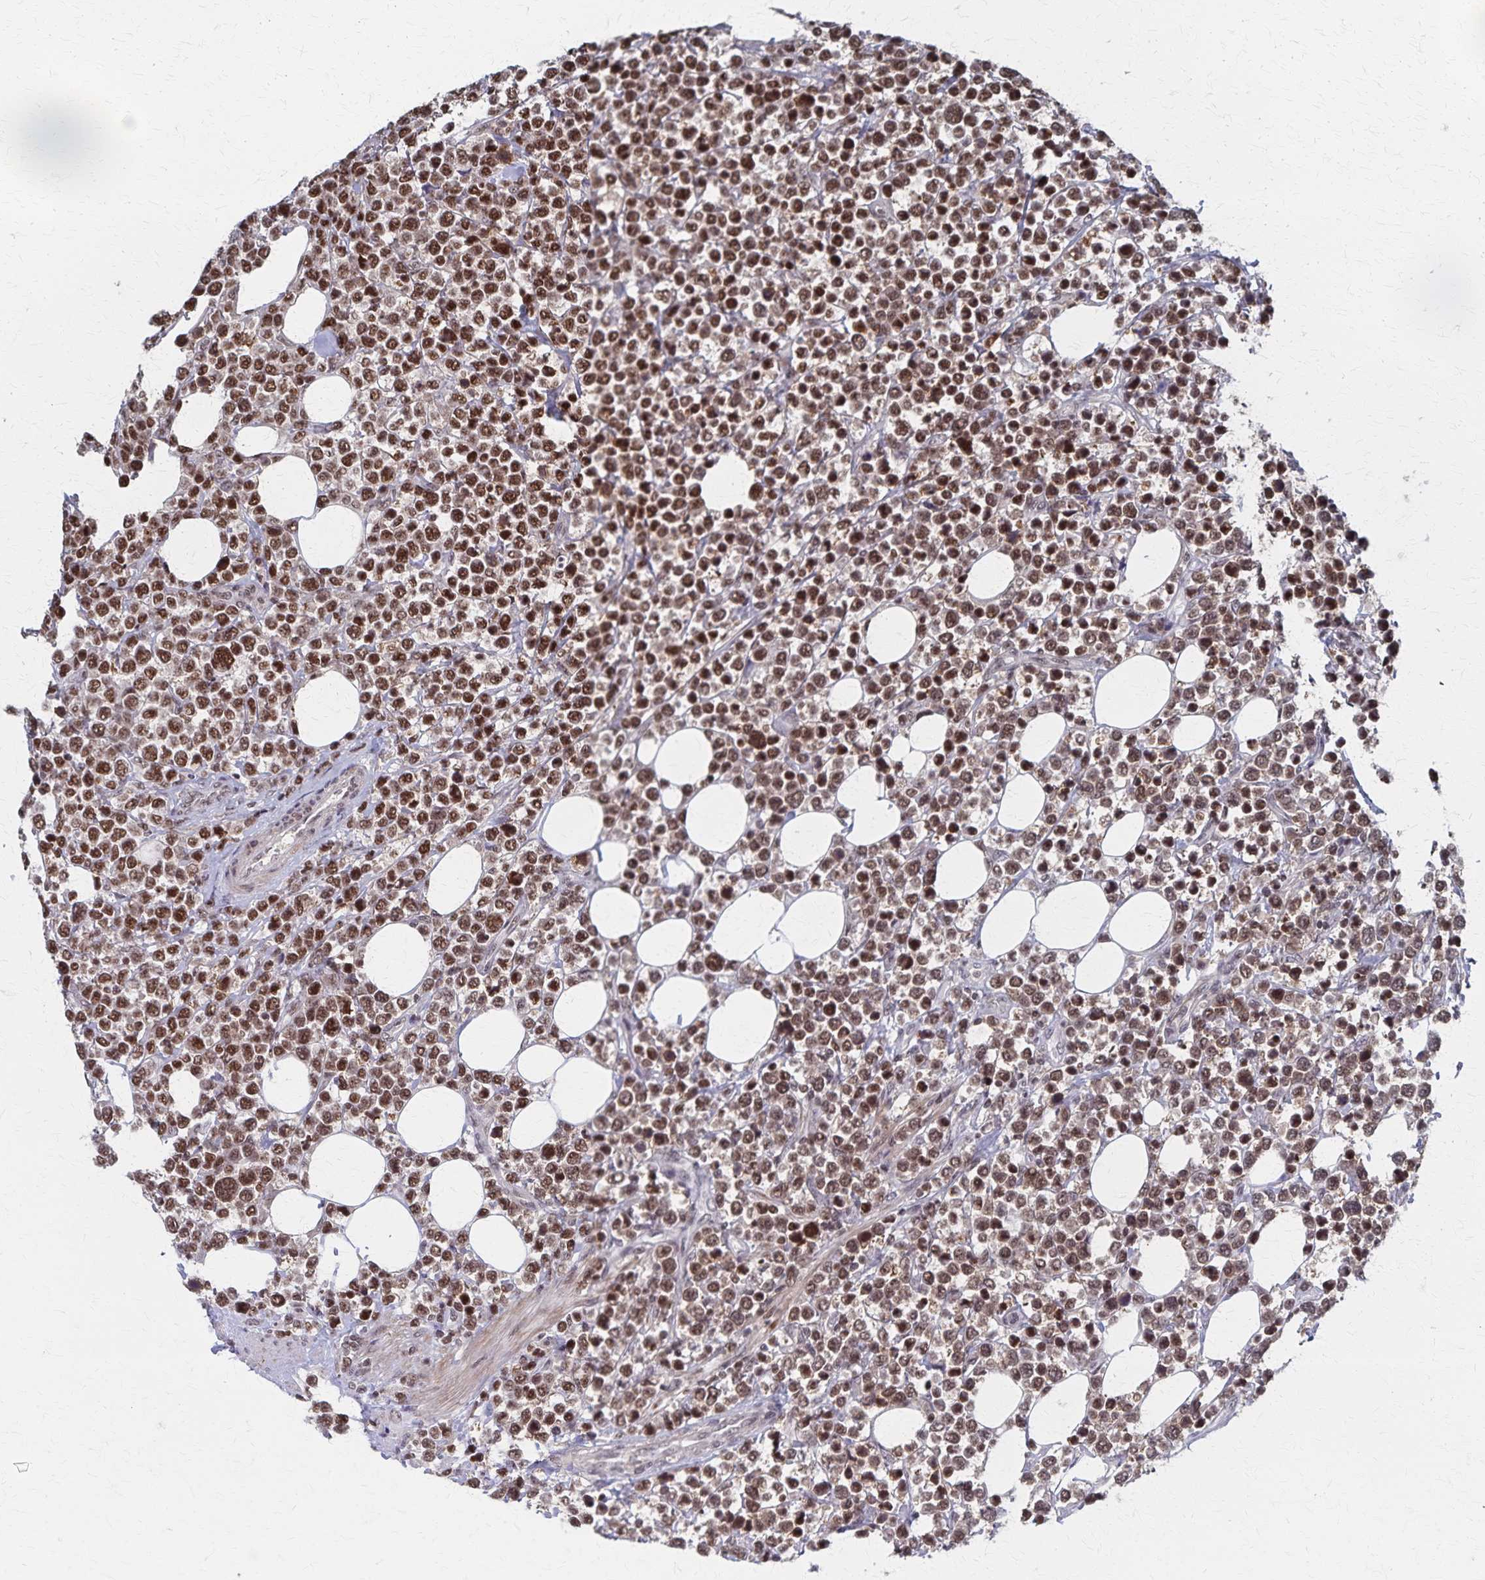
{"staining": {"intensity": "moderate", "quantity": ">75%", "location": "nuclear"}, "tissue": "lymphoma", "cell_type": "Tumor cells", "image_type": "cancer", "snomed": [{"axis": "morphology", "description": "Malignant lymphoma, non-Hodgkin's type, High grade"}, {"axis": "topography", "description": "Soft tissue"}], "caption": "IHC (DAB) staining of malignant lymphoma, non-Hodgkin's type (high-grade) exhibits moderate nuclear protein positivity in about >75% of tumor cells. (DAB = brown stain, brightfield microscopy at high magnification).", "gene": "GTF2B", "patient": {"sex": "female", "age": 56}}